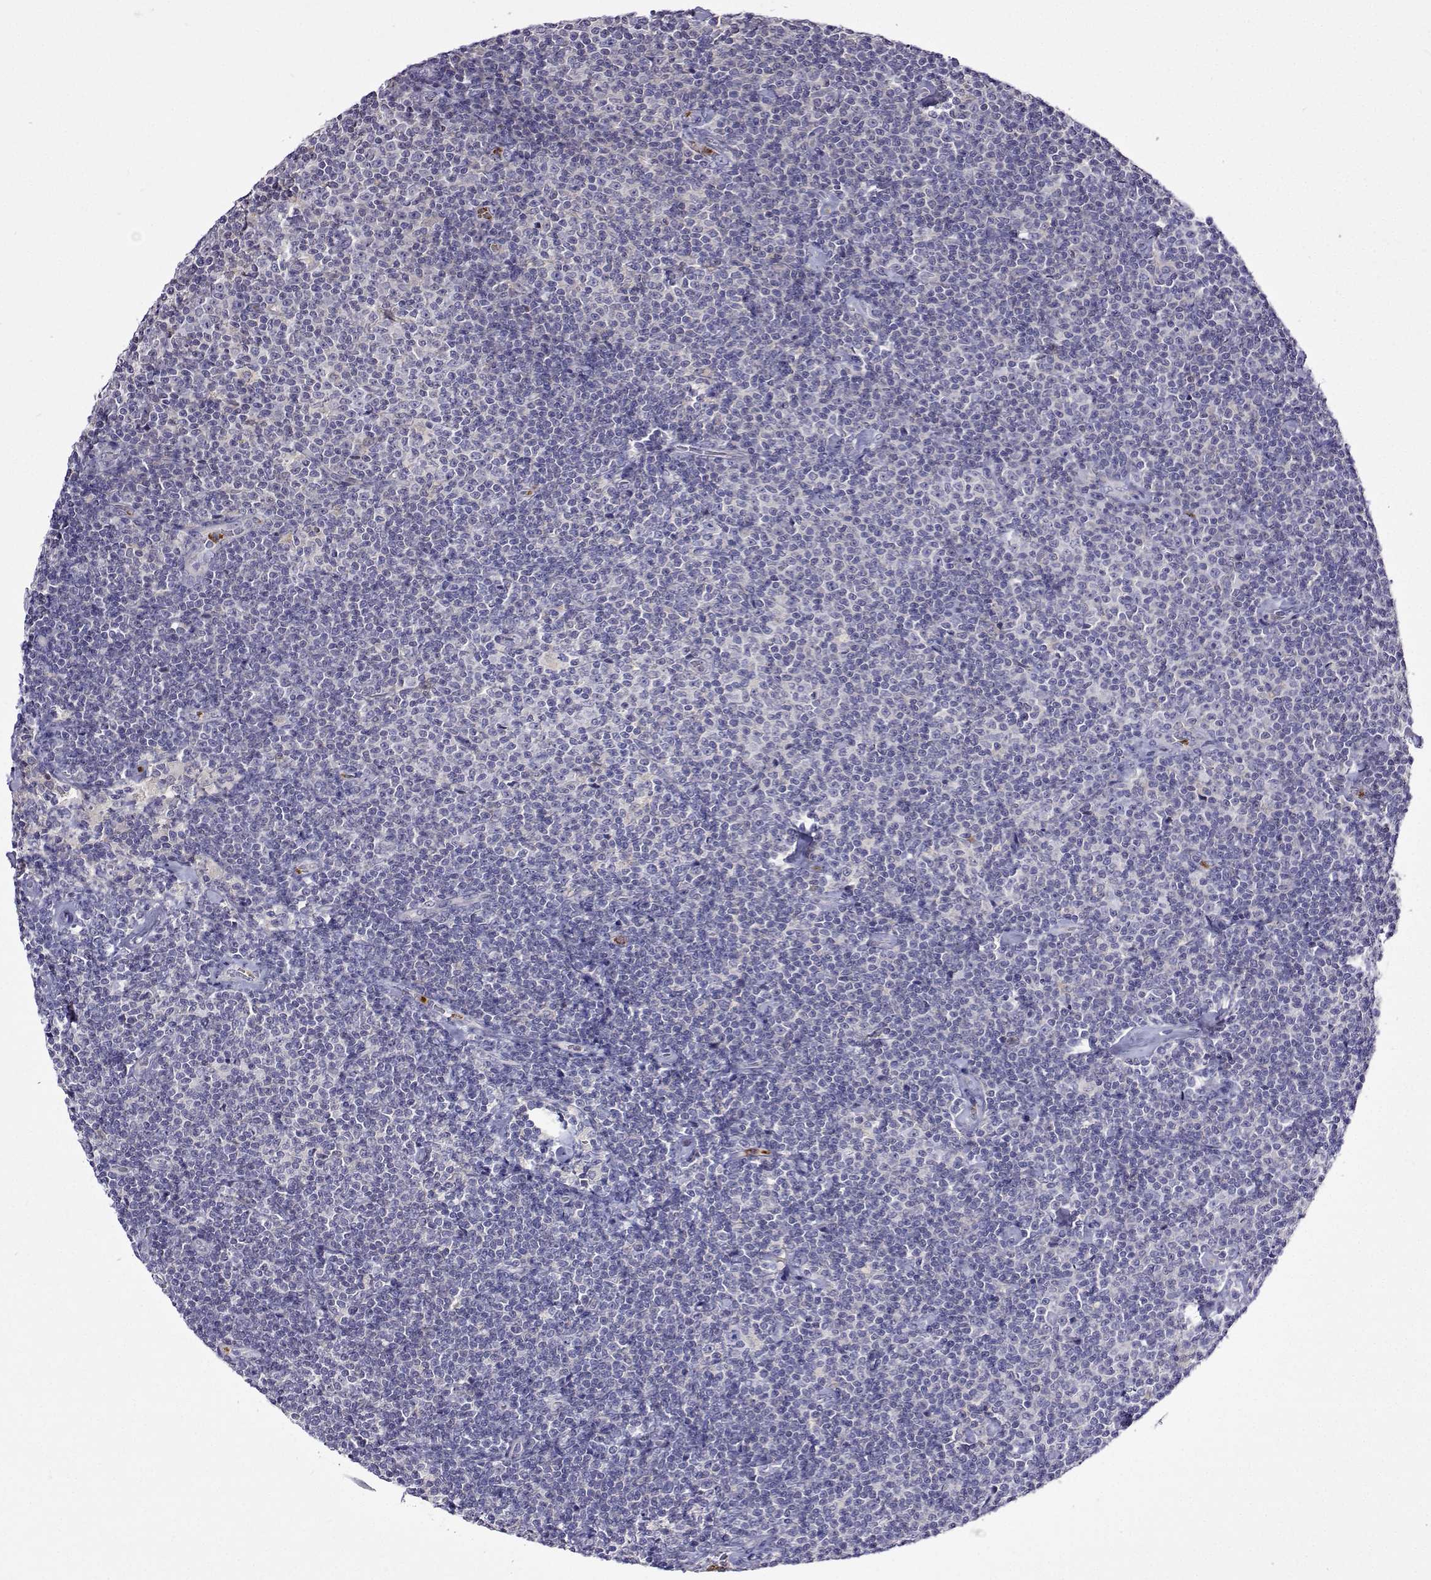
{"staining": {"intensity": "negative", "quantity": "none", "location": "none"}, "tissue": "lymphoma", "cell_type": "Tumor cells", "image_type": "cancer", "snomed": [{"axis": "morphology", "description": "Malignant lymphoma, non-Hodgkin's type, Low grade"}, {"axis": "topography", "description": "Lymph node"}], "caption": "The histopathology image displays no staining of tumor cells in malignant lymphoma, non-Hodgkin's type (low-grade). (Immunohistochemistry, brightfield microscopy, high magnification).", "gene": "SULT2A1", "patient": {"sex": "male", "age": 81}}